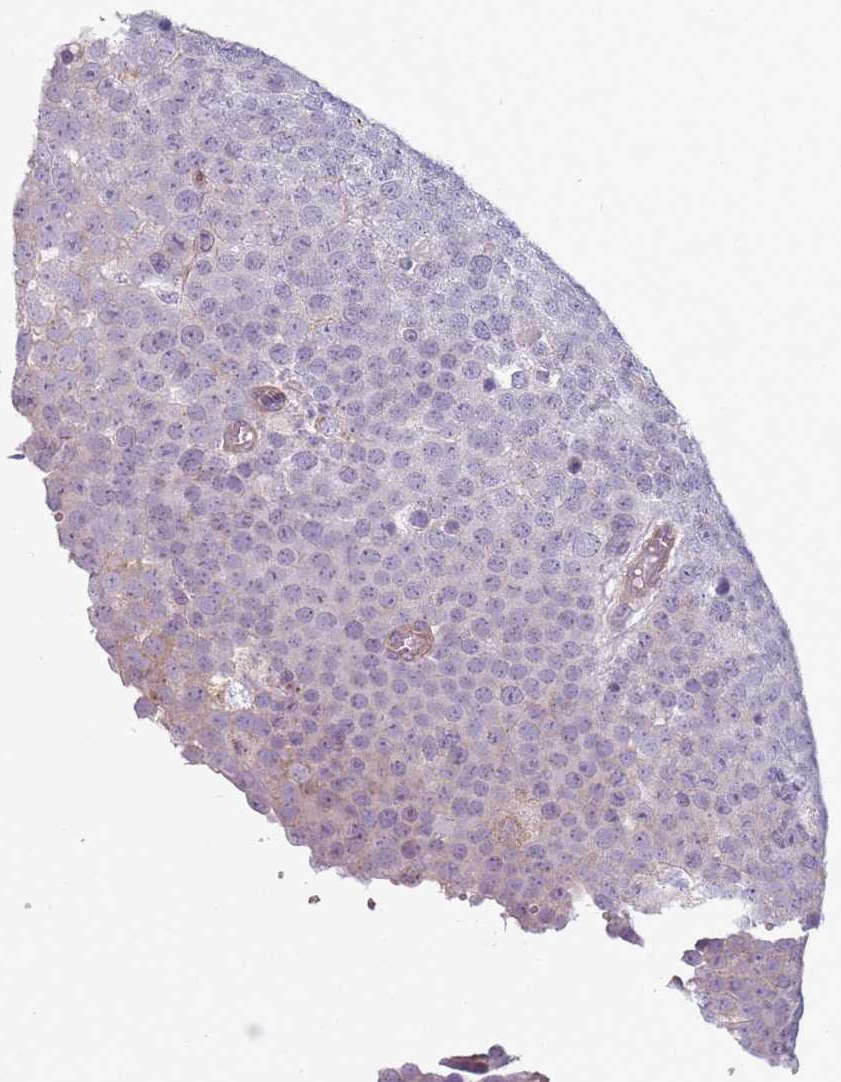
{"staining": {"intensity": "negative", "quantity": "none", "location": "none"}, "tissue": "testis cancer", "cell_type": "Tumor cells", "image_type": "cancer", "snomed": [{"axis": "morphology", "description": "Normal tissue, NOS"}, {"axis": "morphology", "description": "Seminoma, NOS"}, {"axis": "topography", "description": "Testis"}], "caption": "Testis cancer (seminoma) stained for a protein using immunohistochemistry reveals no positivity tumor cells.", "gene": "TLCD2", "patient": {"sex": "male", "age": 71}}